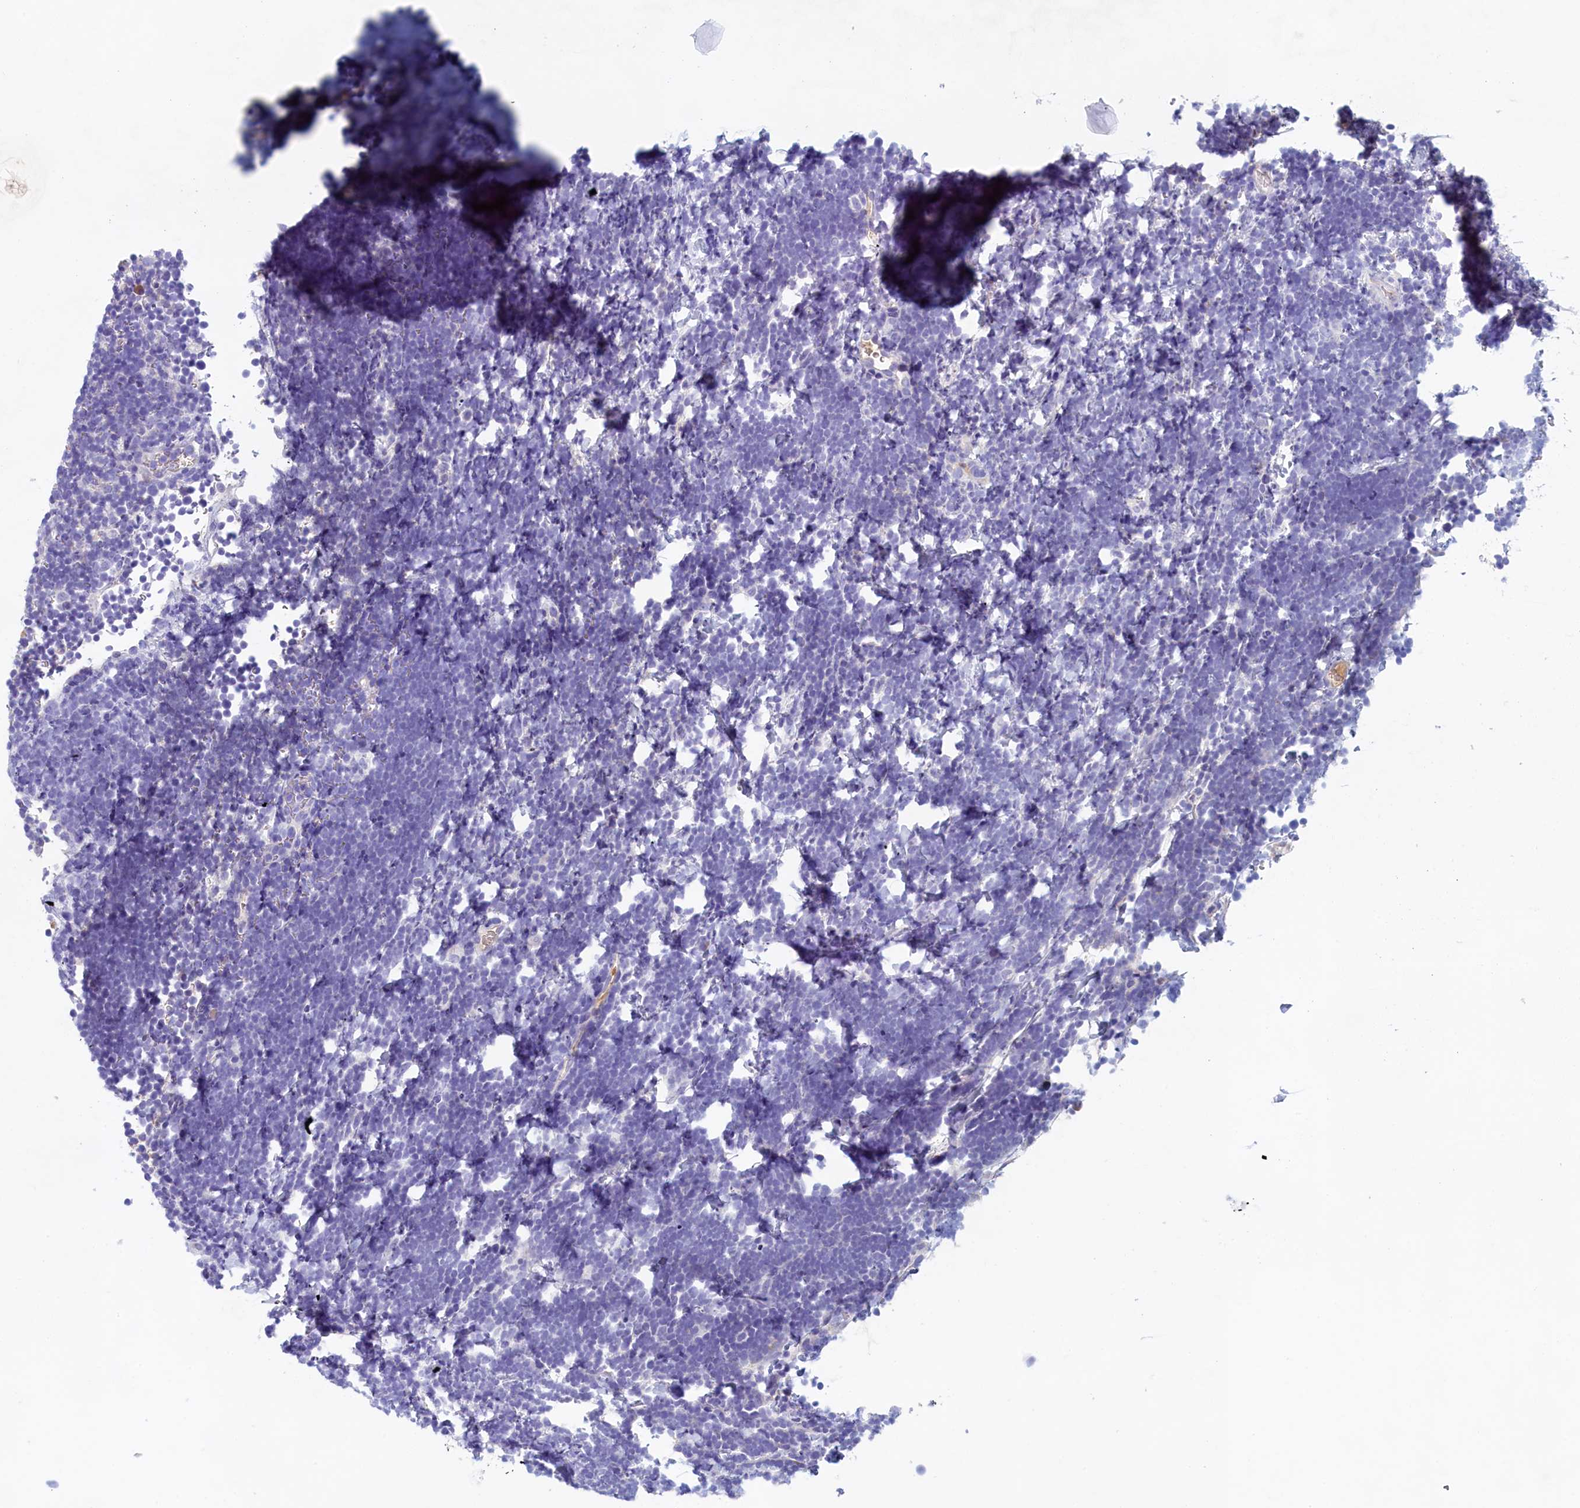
{"staining": {"intensity": "negative", "quantity": "none", "location": "none"}, "tissue": "lymphoma", "cell_type": "Tumor cells", "image_type": "cancer", "snomed": [{"axis": "morphology", "description": "Malignant lymphoma, non-Hodgkin's type, High grade"}, {"axis": "topography", "description": "Lymph node"}], "caption": "Human malignant lymphoma, non-Hodgkin's type (high-grade) stained for a protein using immunohistochemistry (IHC) displays no staining in tumor cells.", "gene": "GUCA1C", "patient": {"sex": "male", "age": 13}}